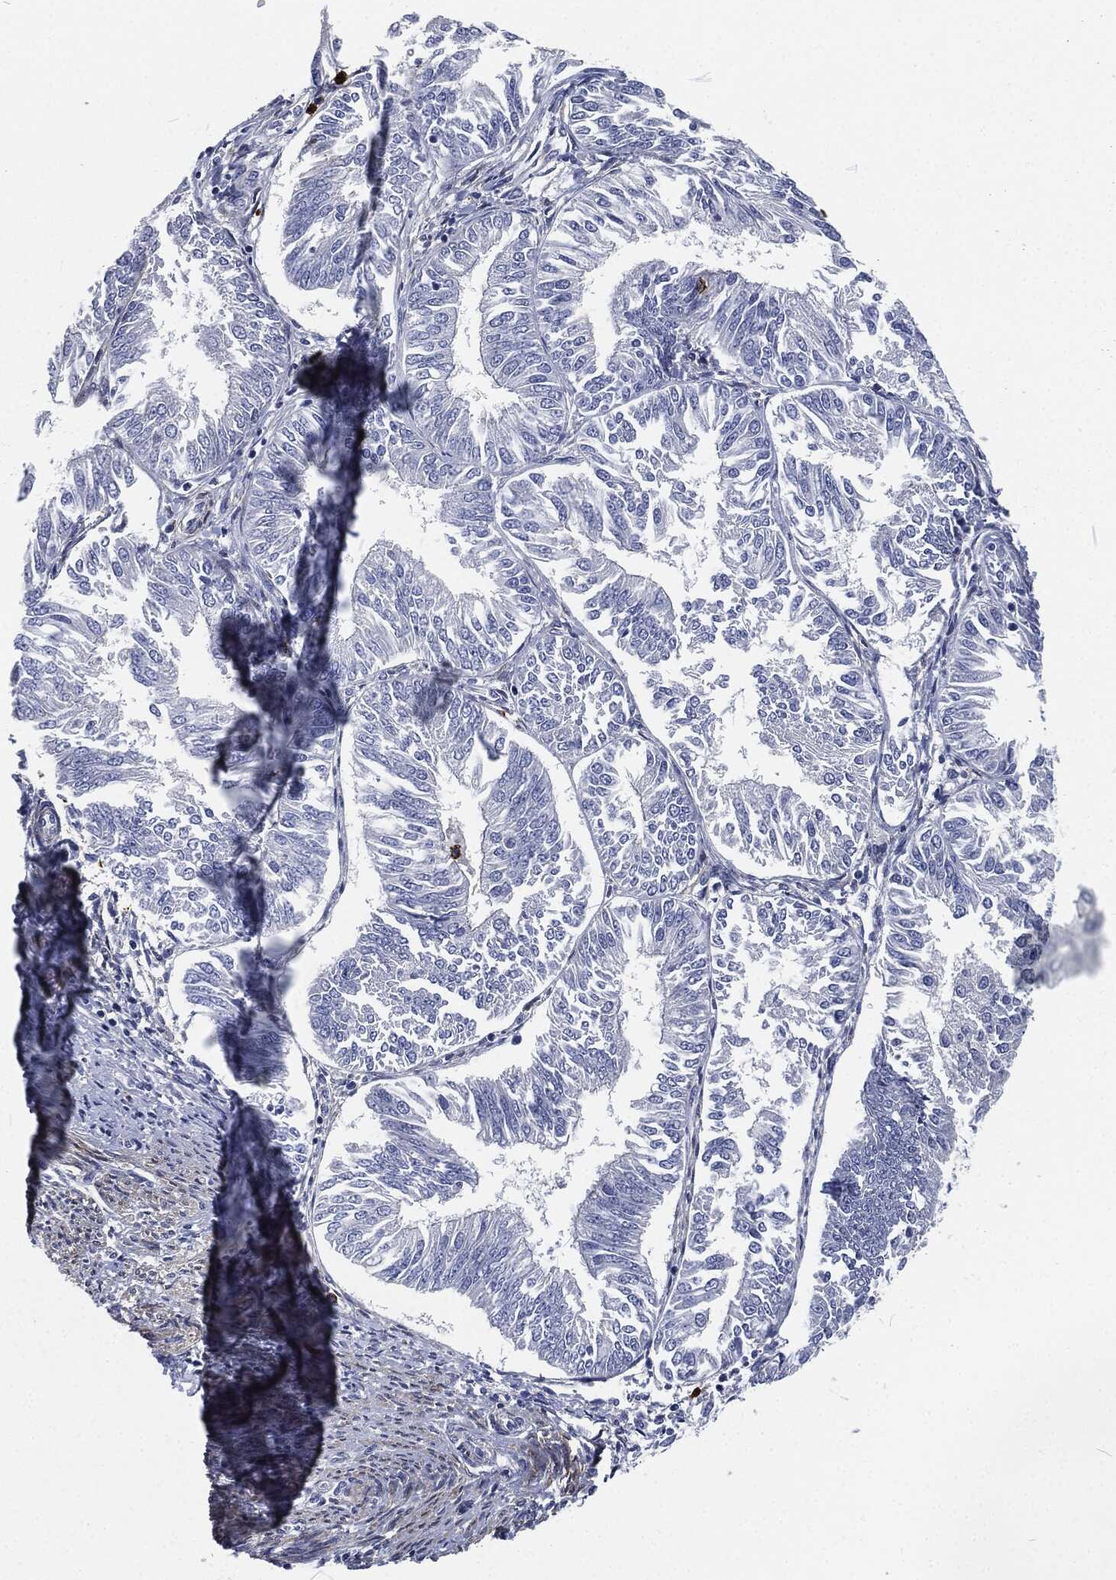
{"staining": {"intensity": "negative", "quantity": "none", "location": "none"}, "tissue": "endometrial cancer", "cell_type": "Tumor cells", "image_type": "cancer", "snomed": [{"axis": "morphology", "description": "Adenocarcinoma, NOS"}, {"axis": "topography", "description": "Endometrium"}], "caption": "DAB immunohistochemical staining of human endometrial adenocarcinoma exhibits no significant positivity in tumor cells. Nuclei are stained in blue.", "gene": "MPO", "patient": {"sex": "female", "age": 58}}